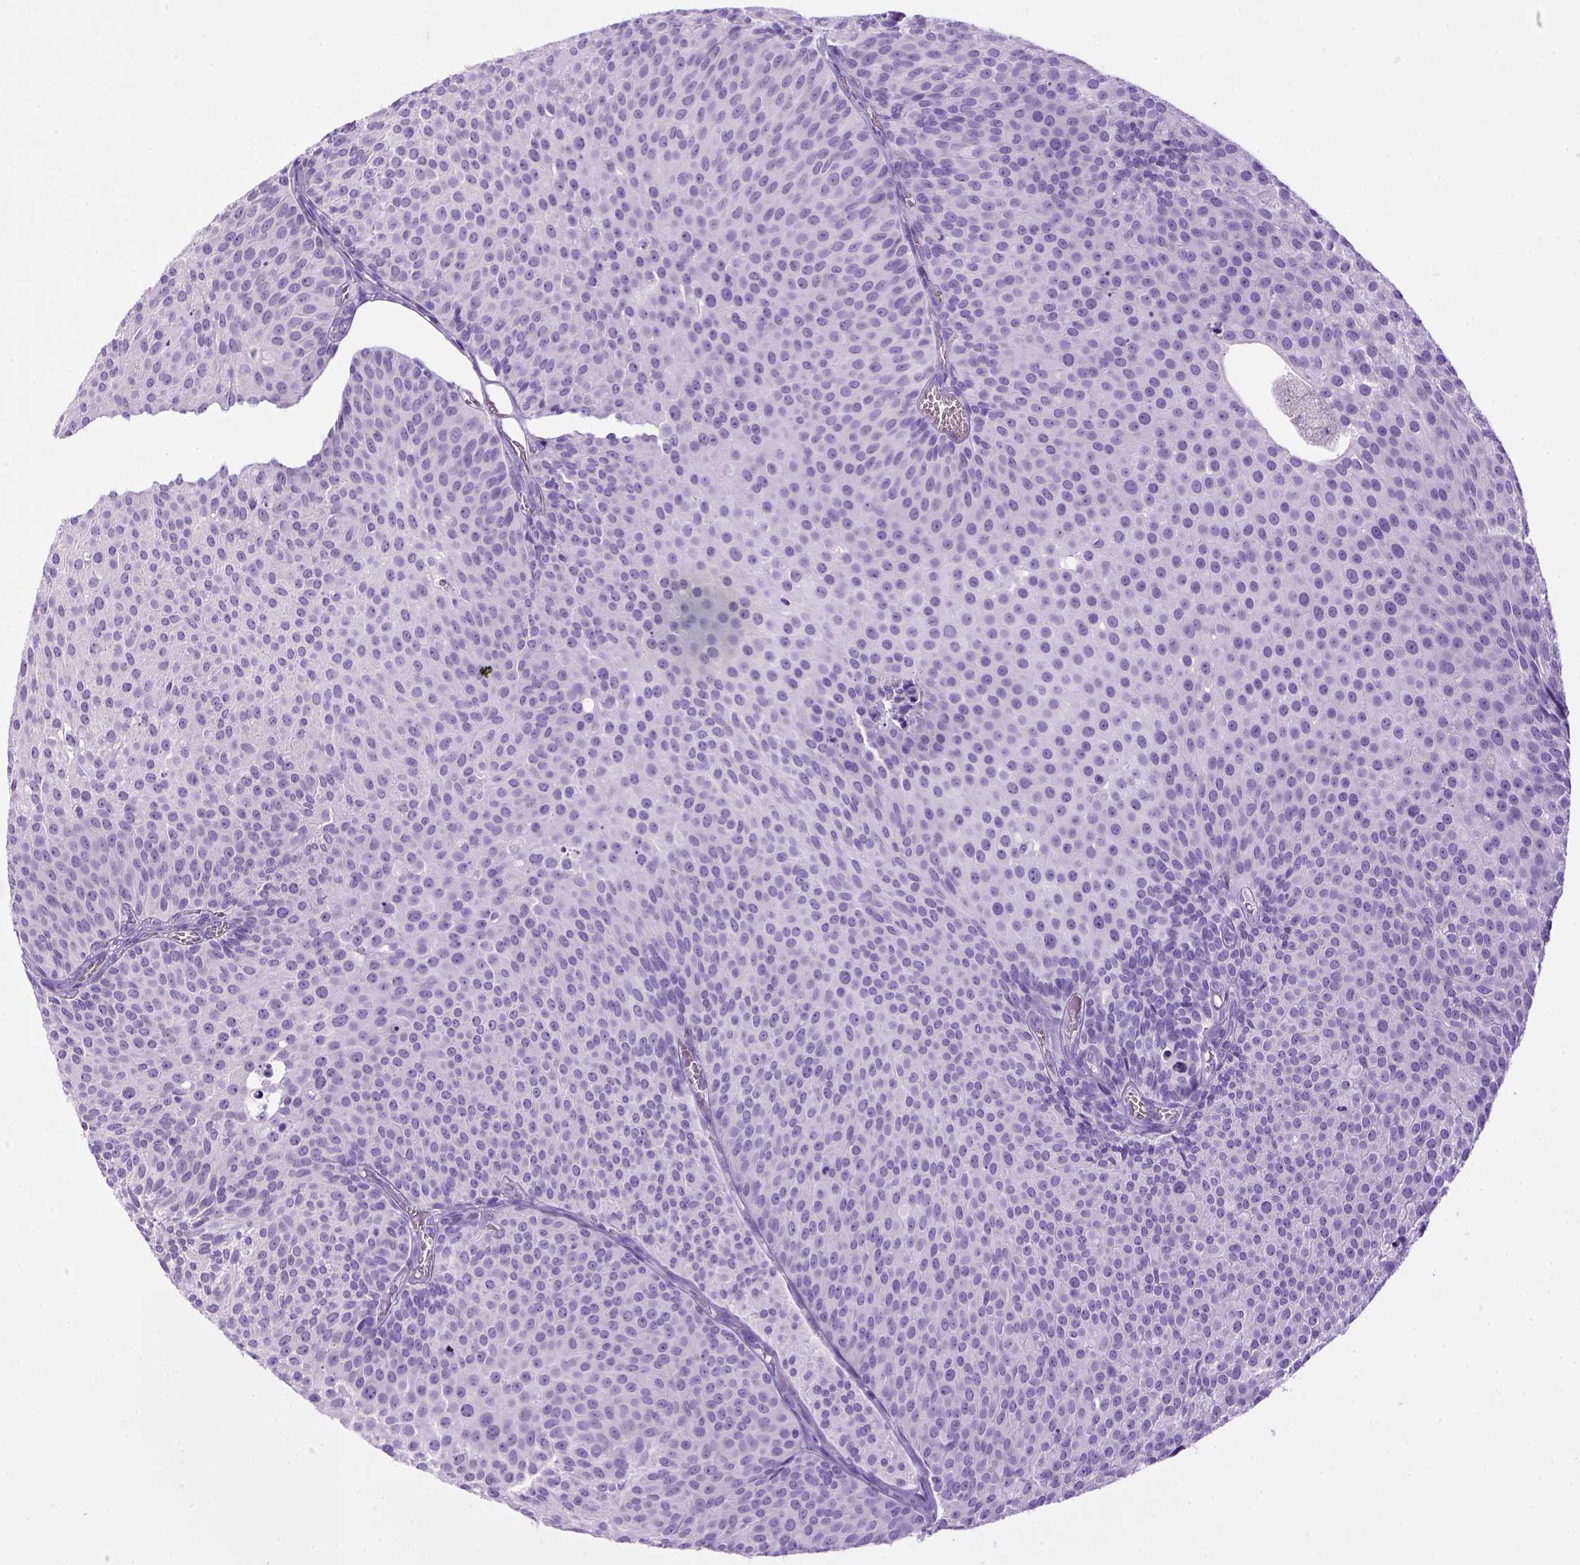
{"staining": {"intensity": "negative", "quantity": "none", "location": "none"}, "tissue": "urothelial cancer", "cell_type": "Tumor cells", "image_type": "cancer", "snomed": [{"axis": "morphology", "description": "Urothelial carcinoma, Low grade"}, {"axis": "topography", "description": "Urinary bladder"}], "caption": "Tumor cells show no significant protein staining in urothelial cancer.", "gene": "SGCG", "patient": {"sex": "male", "age": 63}}